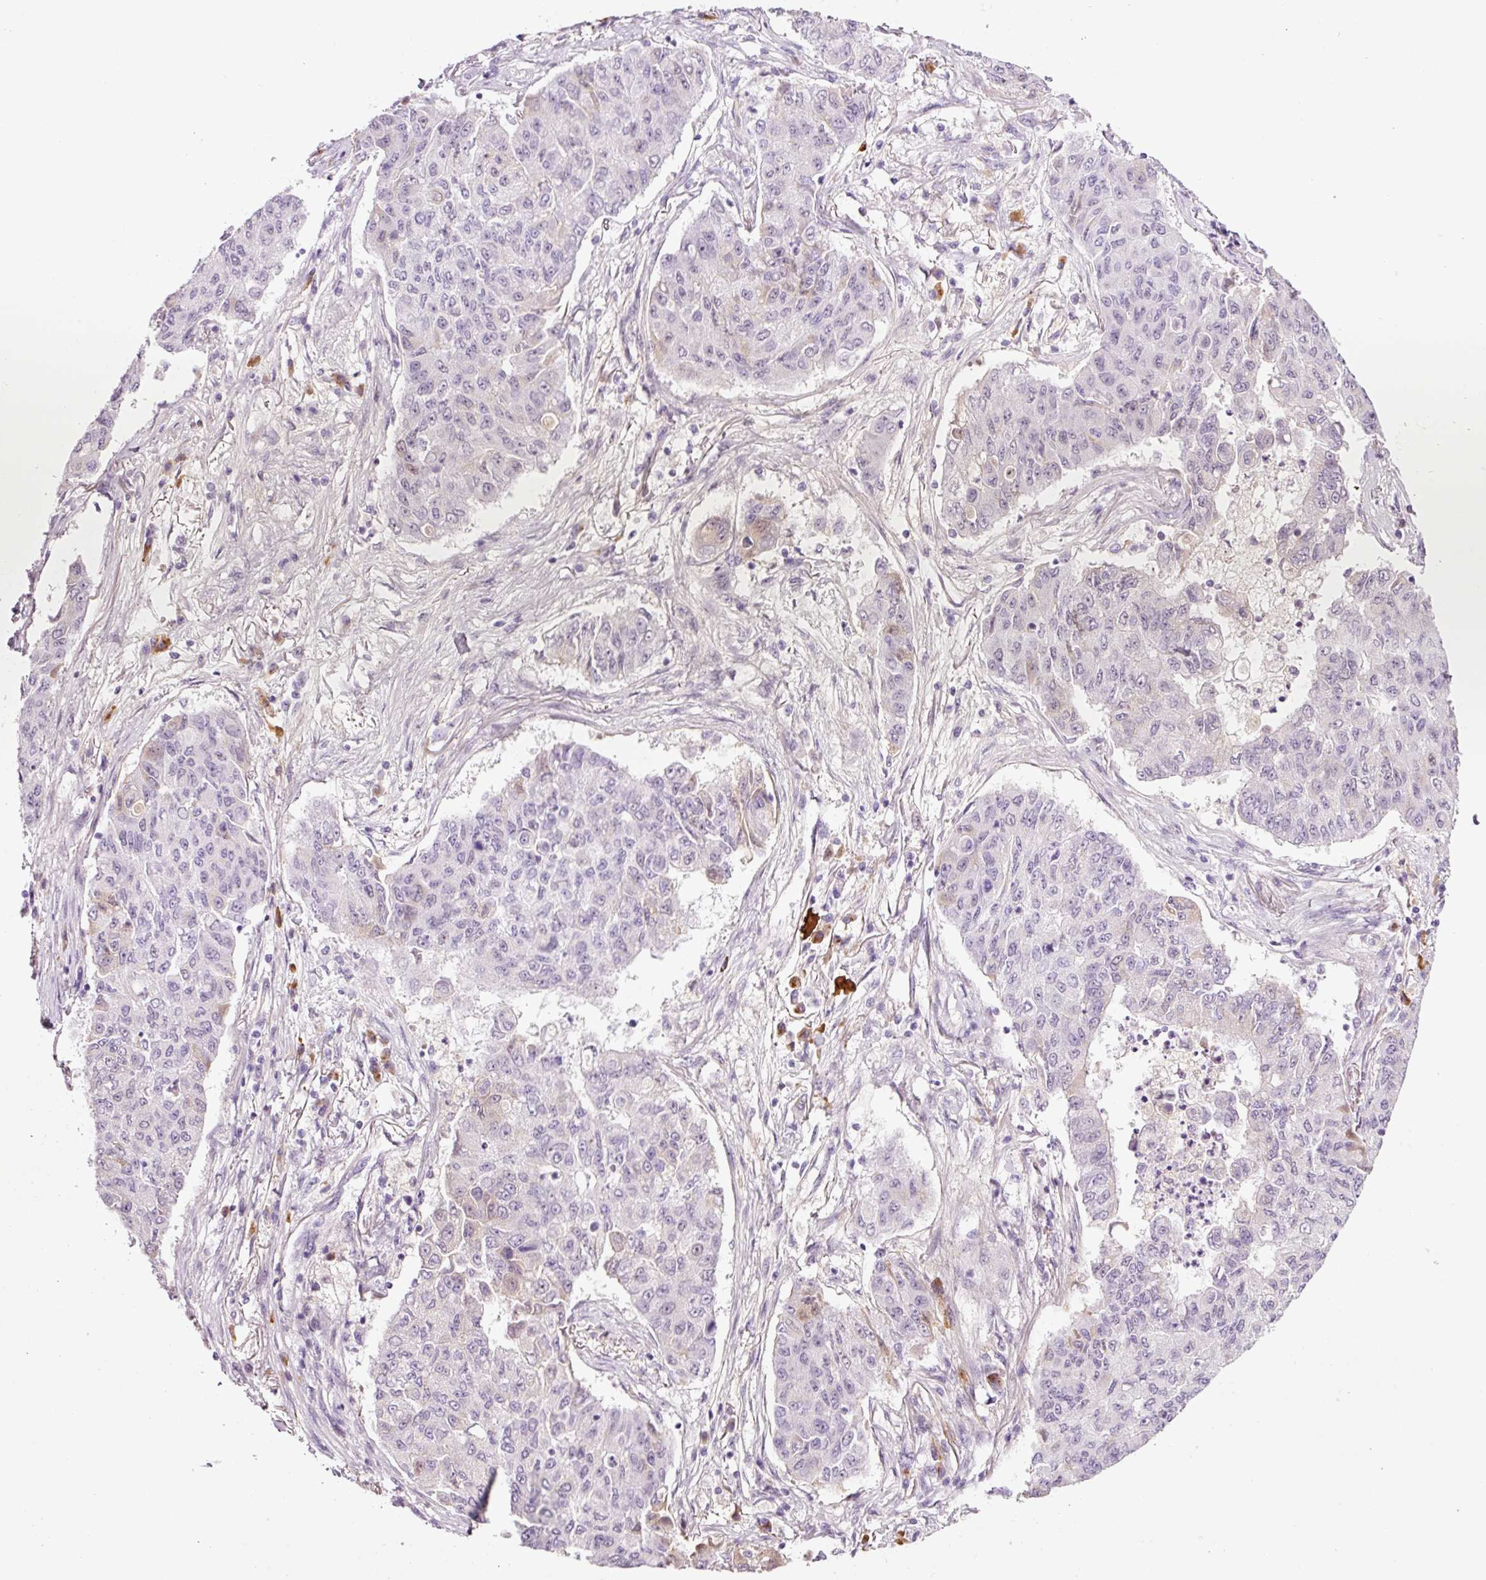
{"staining": {"intensity": "negative", "quantity": "none", "location": "none"}, "tissue": "lung cancer", "cell_type": "Tumor cells", "image_type": "cancer", "snomed": [{"axis": "morphology", "description": "Squamous cell carcinoma, NOS"}, {"axis": "topography", "description": "Lung"}], "caption": "Tumor cells are negative for protein expression in human lung cancer (squamous cell carcinoma).", "gene": "KLF1", "patient": {"sex": "male", "age": 74}}